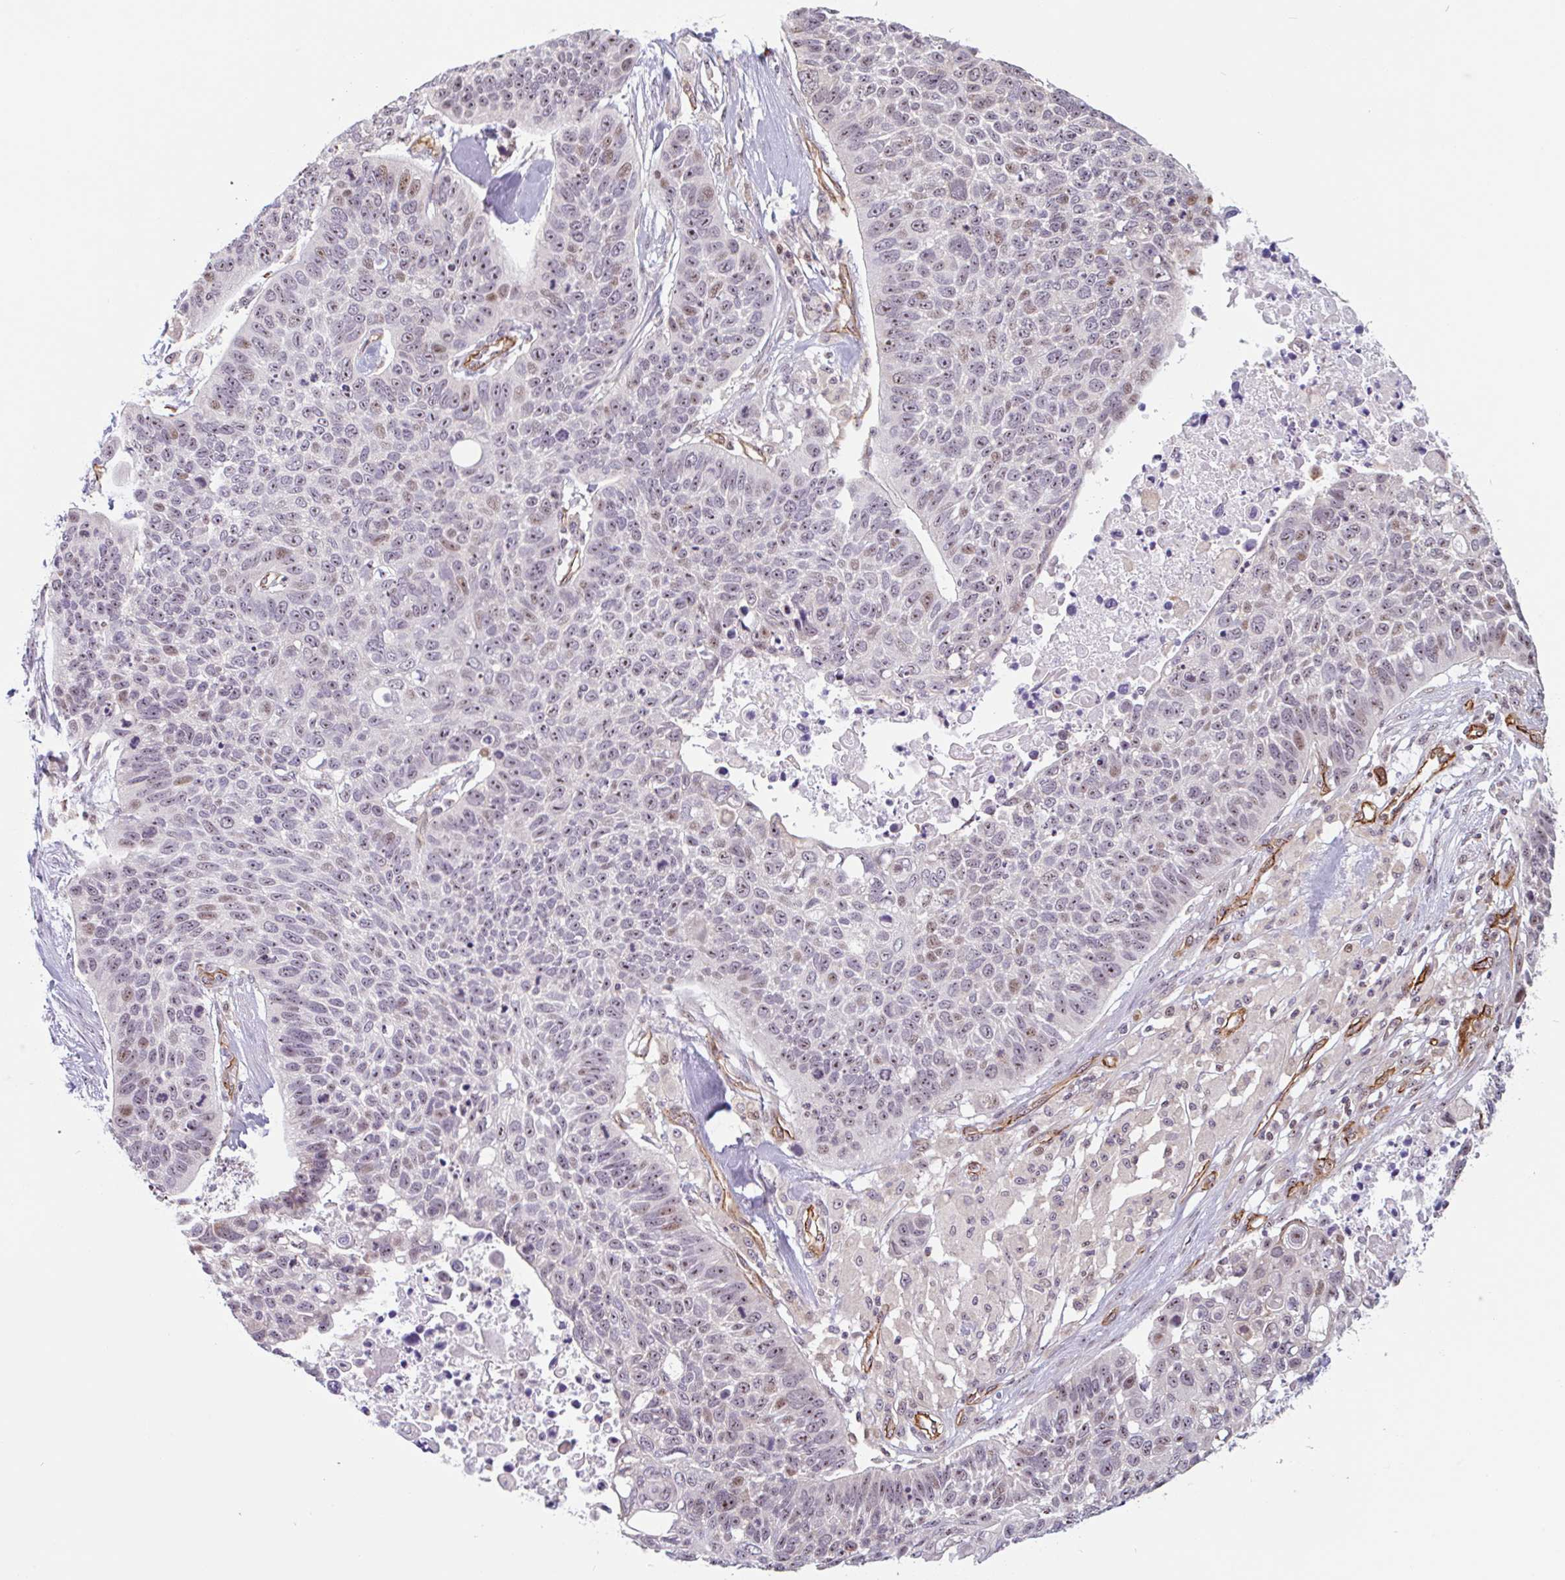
{"staining": {"intensity": "moderate", "quantity": "<25%", "location": "nuclear"}, "tissue": "lung cancer", "cell_type": "Tumor cells", "image_type": "cancer", "snomed": [{"axis": "morphology", "description": "Squamous cell carcinoma, NOS"}, {"axis": "topography", "description": "Lung"}], "caption": "Human lung cancer (squamous cell carcinoma) stained for a protein (brown) displays moderate nuclear positive positivity in about <25% of tumor cells.", "gene": "ZNF689", "patient": {"sex": "male", "age": 62}}